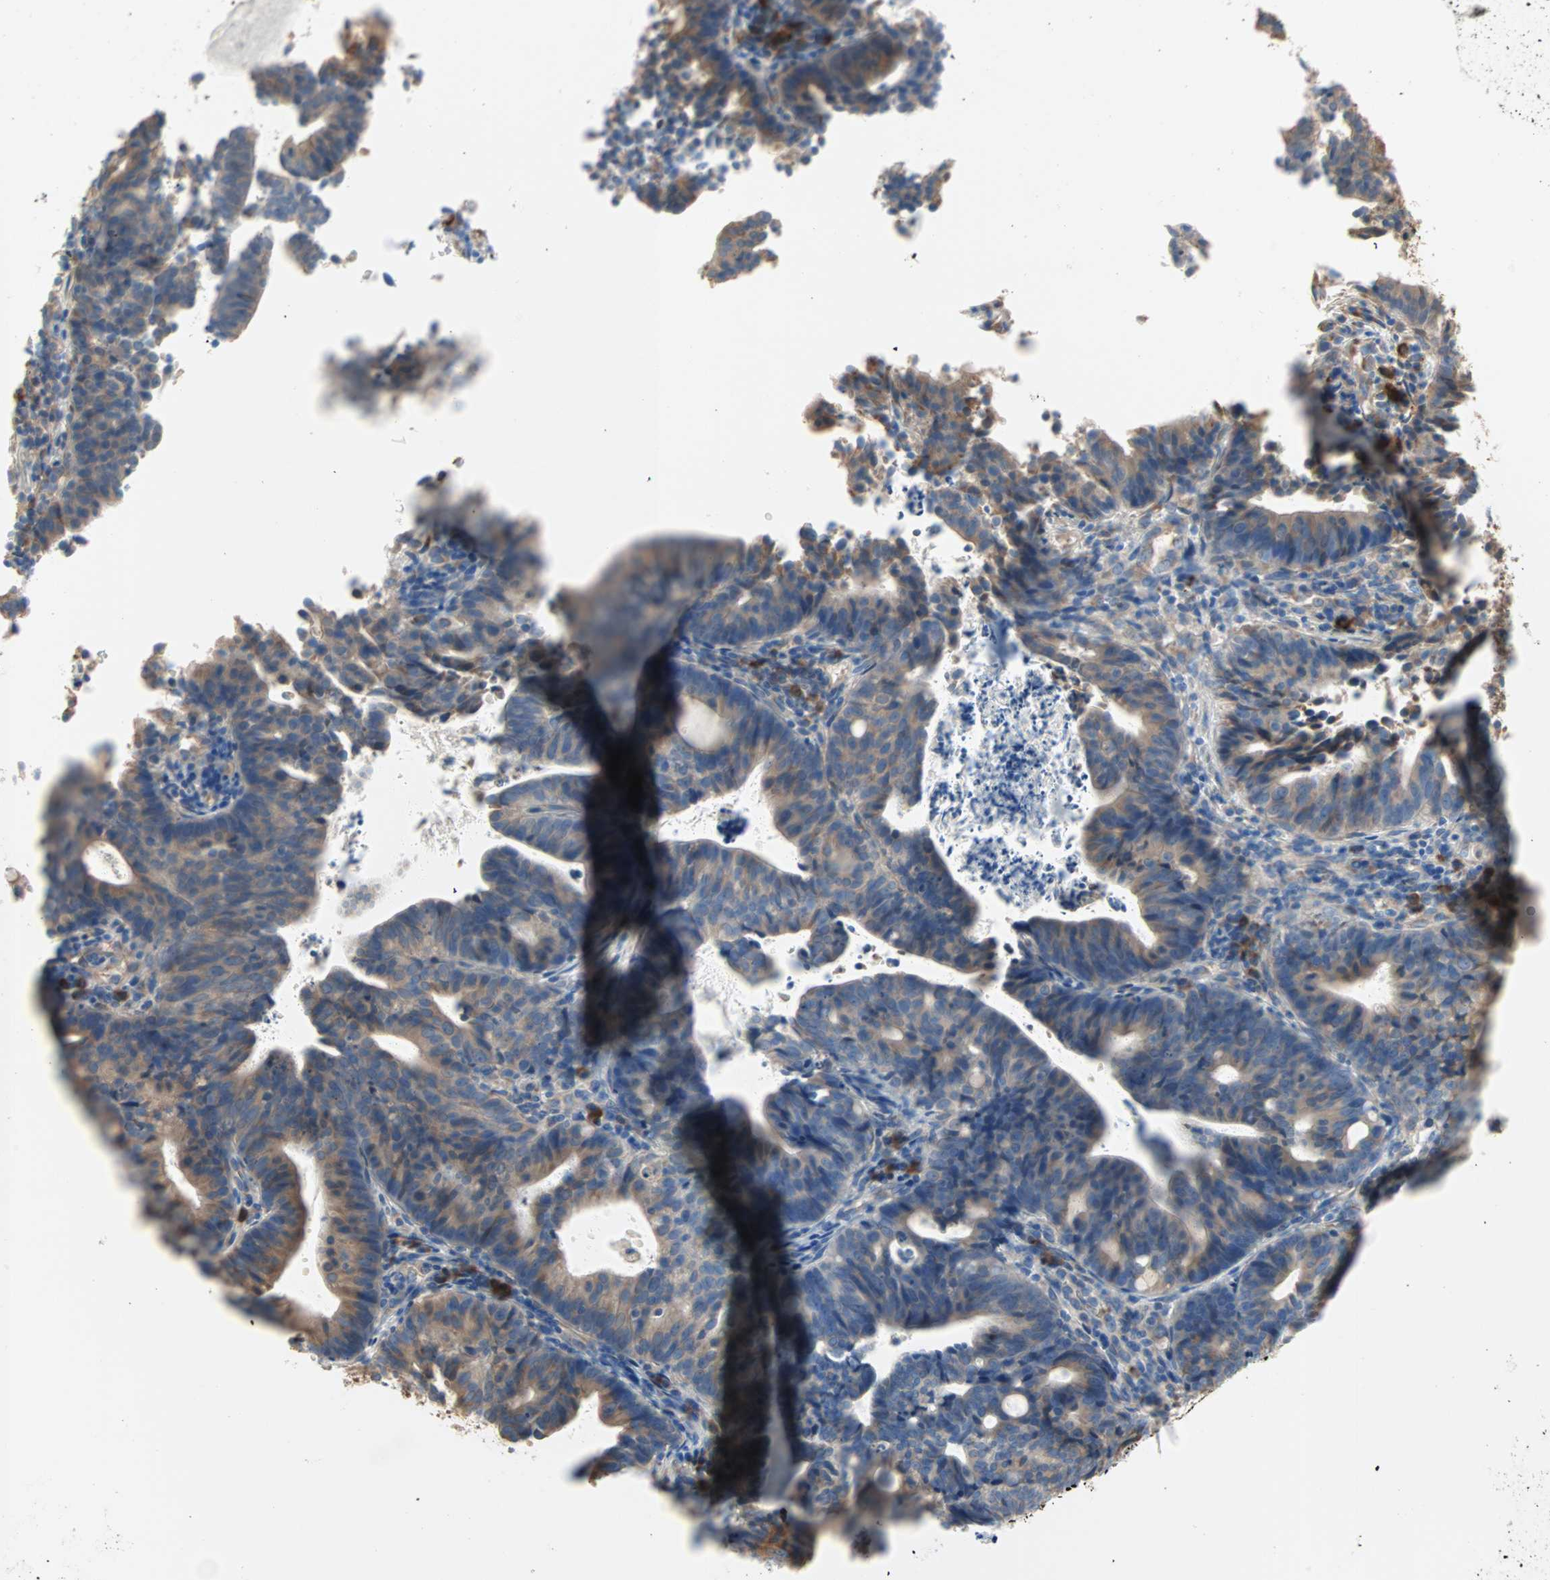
{"staining": {"intensity": "moderate", "quantity": ">75%", "location": "cytoplasmic/membranous"}, "tissue": "endometrial cancer", "cell_type": "Tumor cells", "image_type": "cancer", "snomed": [{"axis": "morphology", "description": "Adenocarcinoma, NOS"}, {"axis": "topography", "description": "Uterus"}], "caption": "Endometrial adenocarcinoma stained with immunohistochemistry exhibits moderate cytoplasmic/membranous positivity in about >75% of tumor cells. (DAB (3,3'-diaminobenzidine) IHC with brightfield microscopy, high magnification).", "gene": "PLCXD1", "patient": {"sex": "female", "age": 83}}